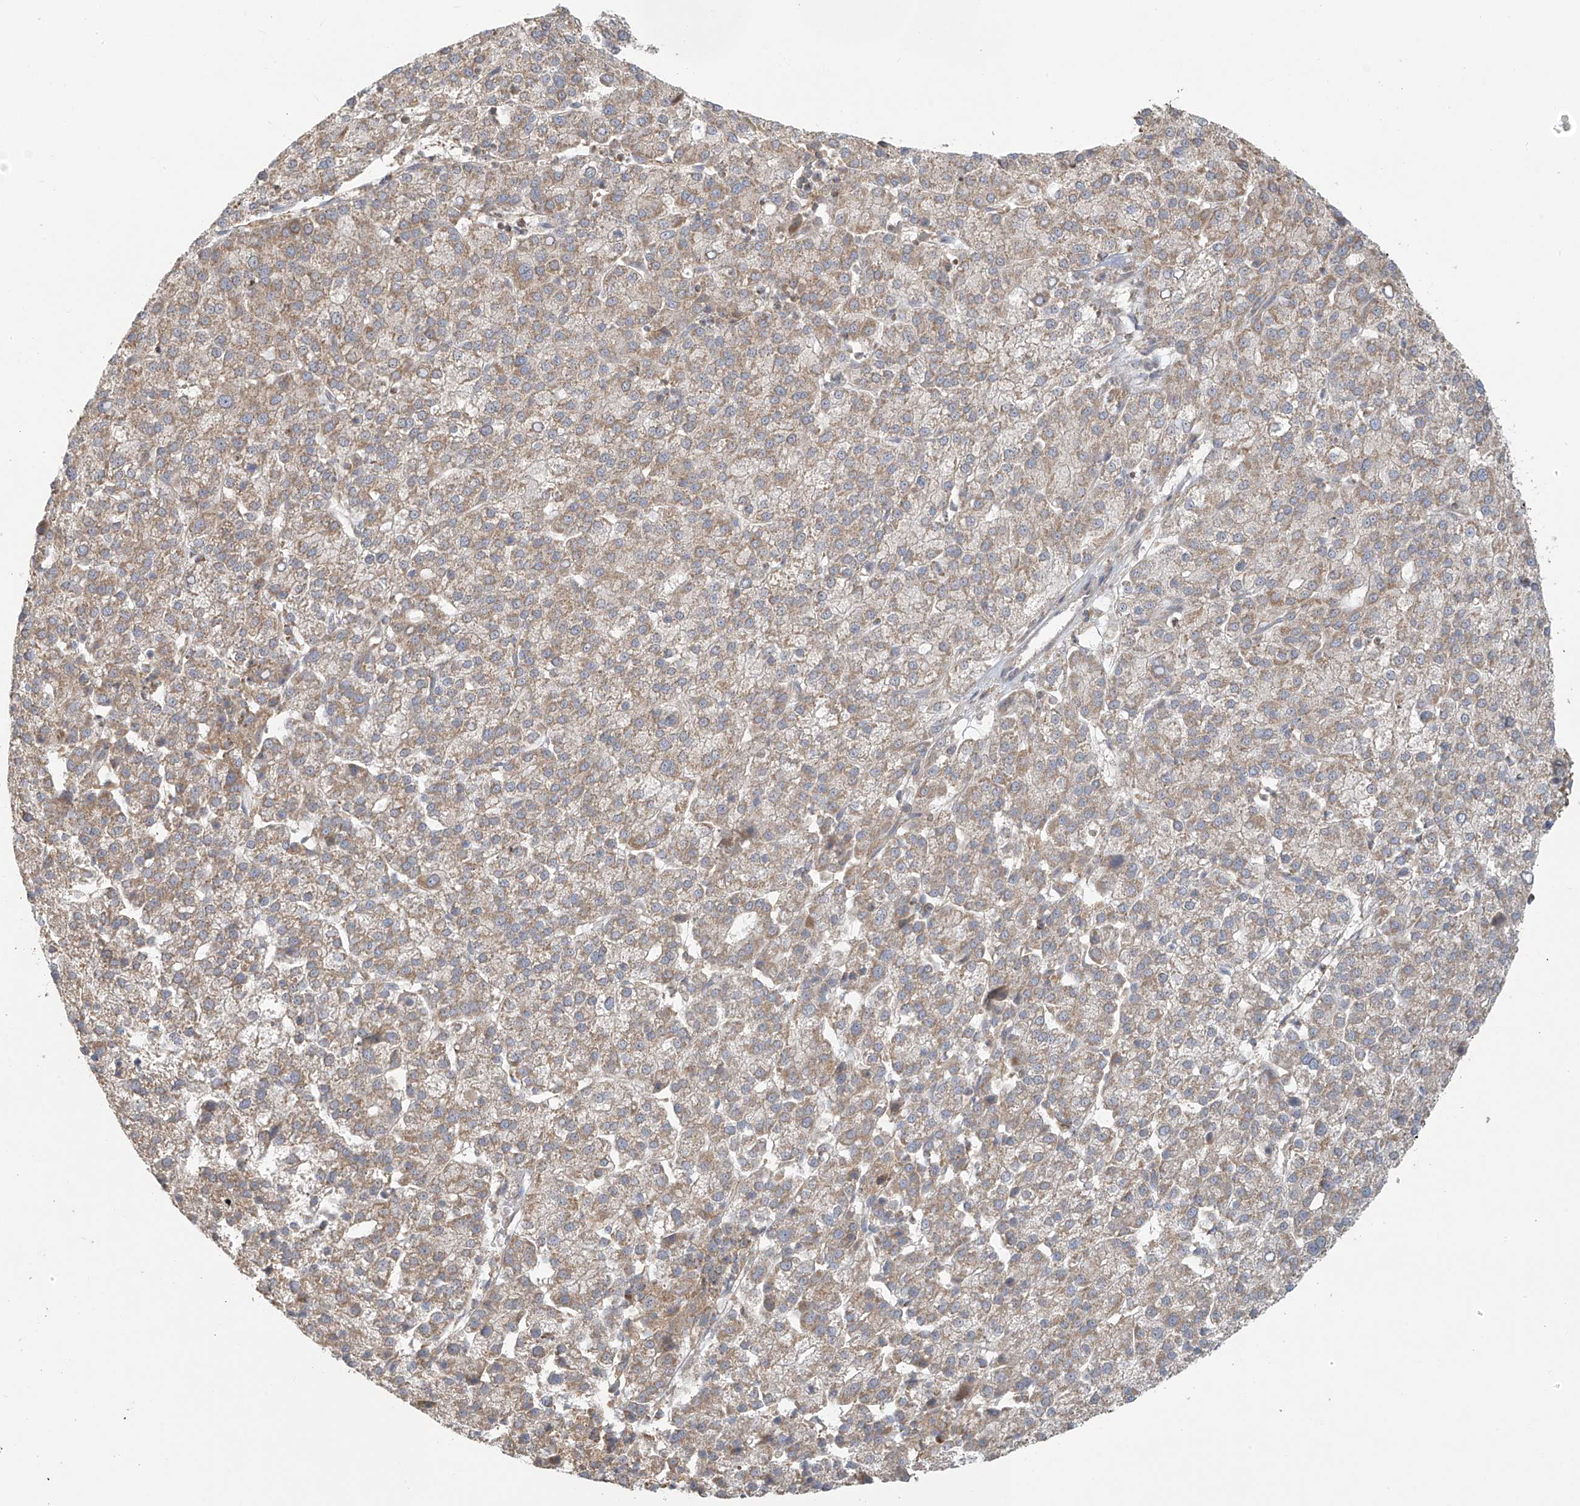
{"staining": {"intensity": "weak", "quantity": "25%-75%", "location": "cytoplasmic/membranous"}, "tissue": "liver cancer", "cell_type": "Tumor cells", "image_type": "cancer", "snomed": [{"axis": "morphology", "description": "Carcinoma, Hepatocellular, NOS"}, {"axis": "topography", "description": "Liver"}], "caption": "Protein expression analysis of liver cancer (hepatocellular carcinoma) displays weak cytoplasmic/membranous positivity in about 25%-75% of tumor cells. The protein of interest is stained brown, and the nuclei are stained in blue (DAB (3,3'-diaminobenzidine) IHC with brightfield microscopy, high magnification).", "gene": "HDDC2", "patient": {"sex": "female", "age": 58}}